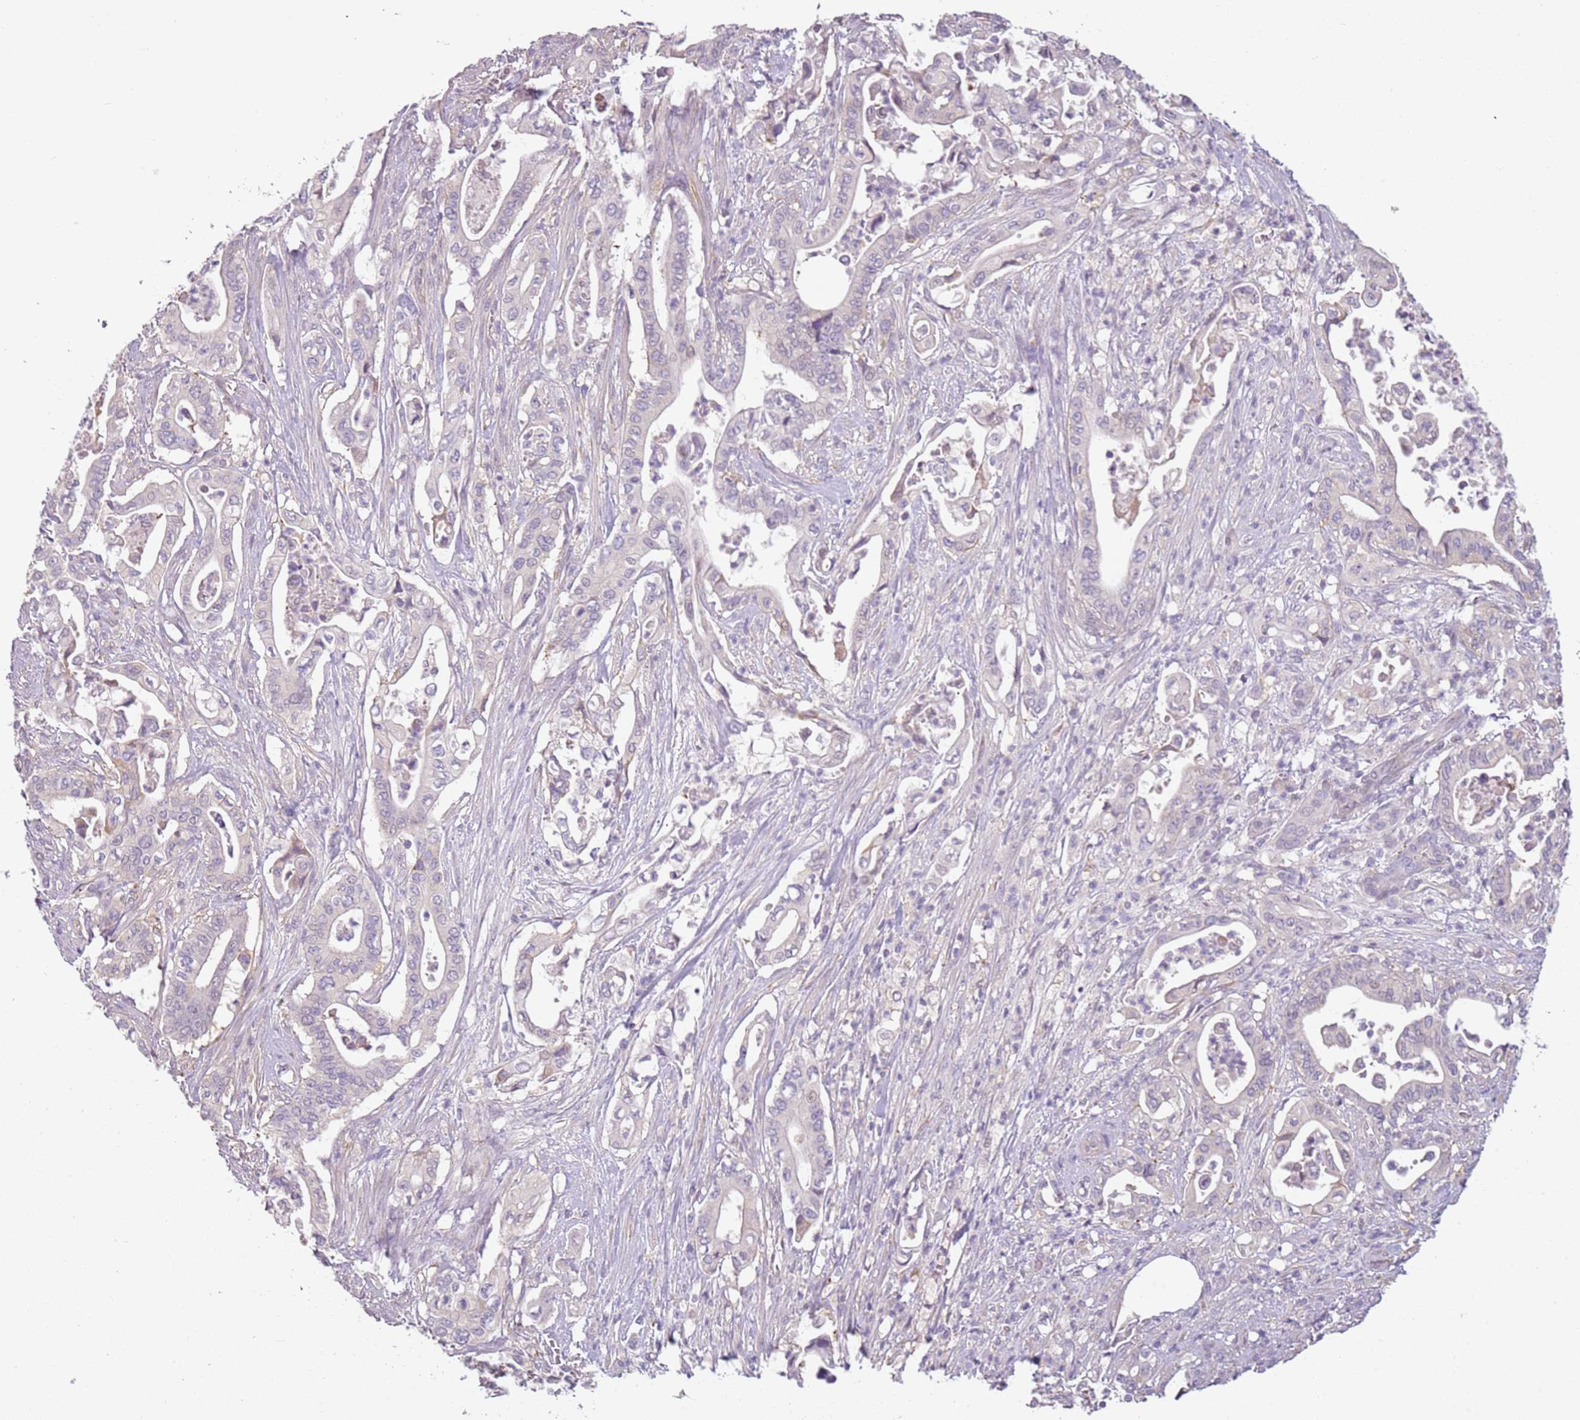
{"staining": {"intensity": "negative", "quantity": "none", "location": "none"}, "tissue": "pancreatic cancer", "cell_type": "Tumor cells", "image_type": "cancer", "snomed": [{"axis": "morphology", "description": "Adenocarcinoma, NOS"}, {"axis": "topography", "description": "Pancreas"}], "caption": "Immunohistochemistry photomicrograph of neoplastic tissue: human pancreatic cancer stained with DAB displays no significant protein expression in tumor cells.", "gene": "DEFB116", "patient": {"sex": "female", "age": 77}}